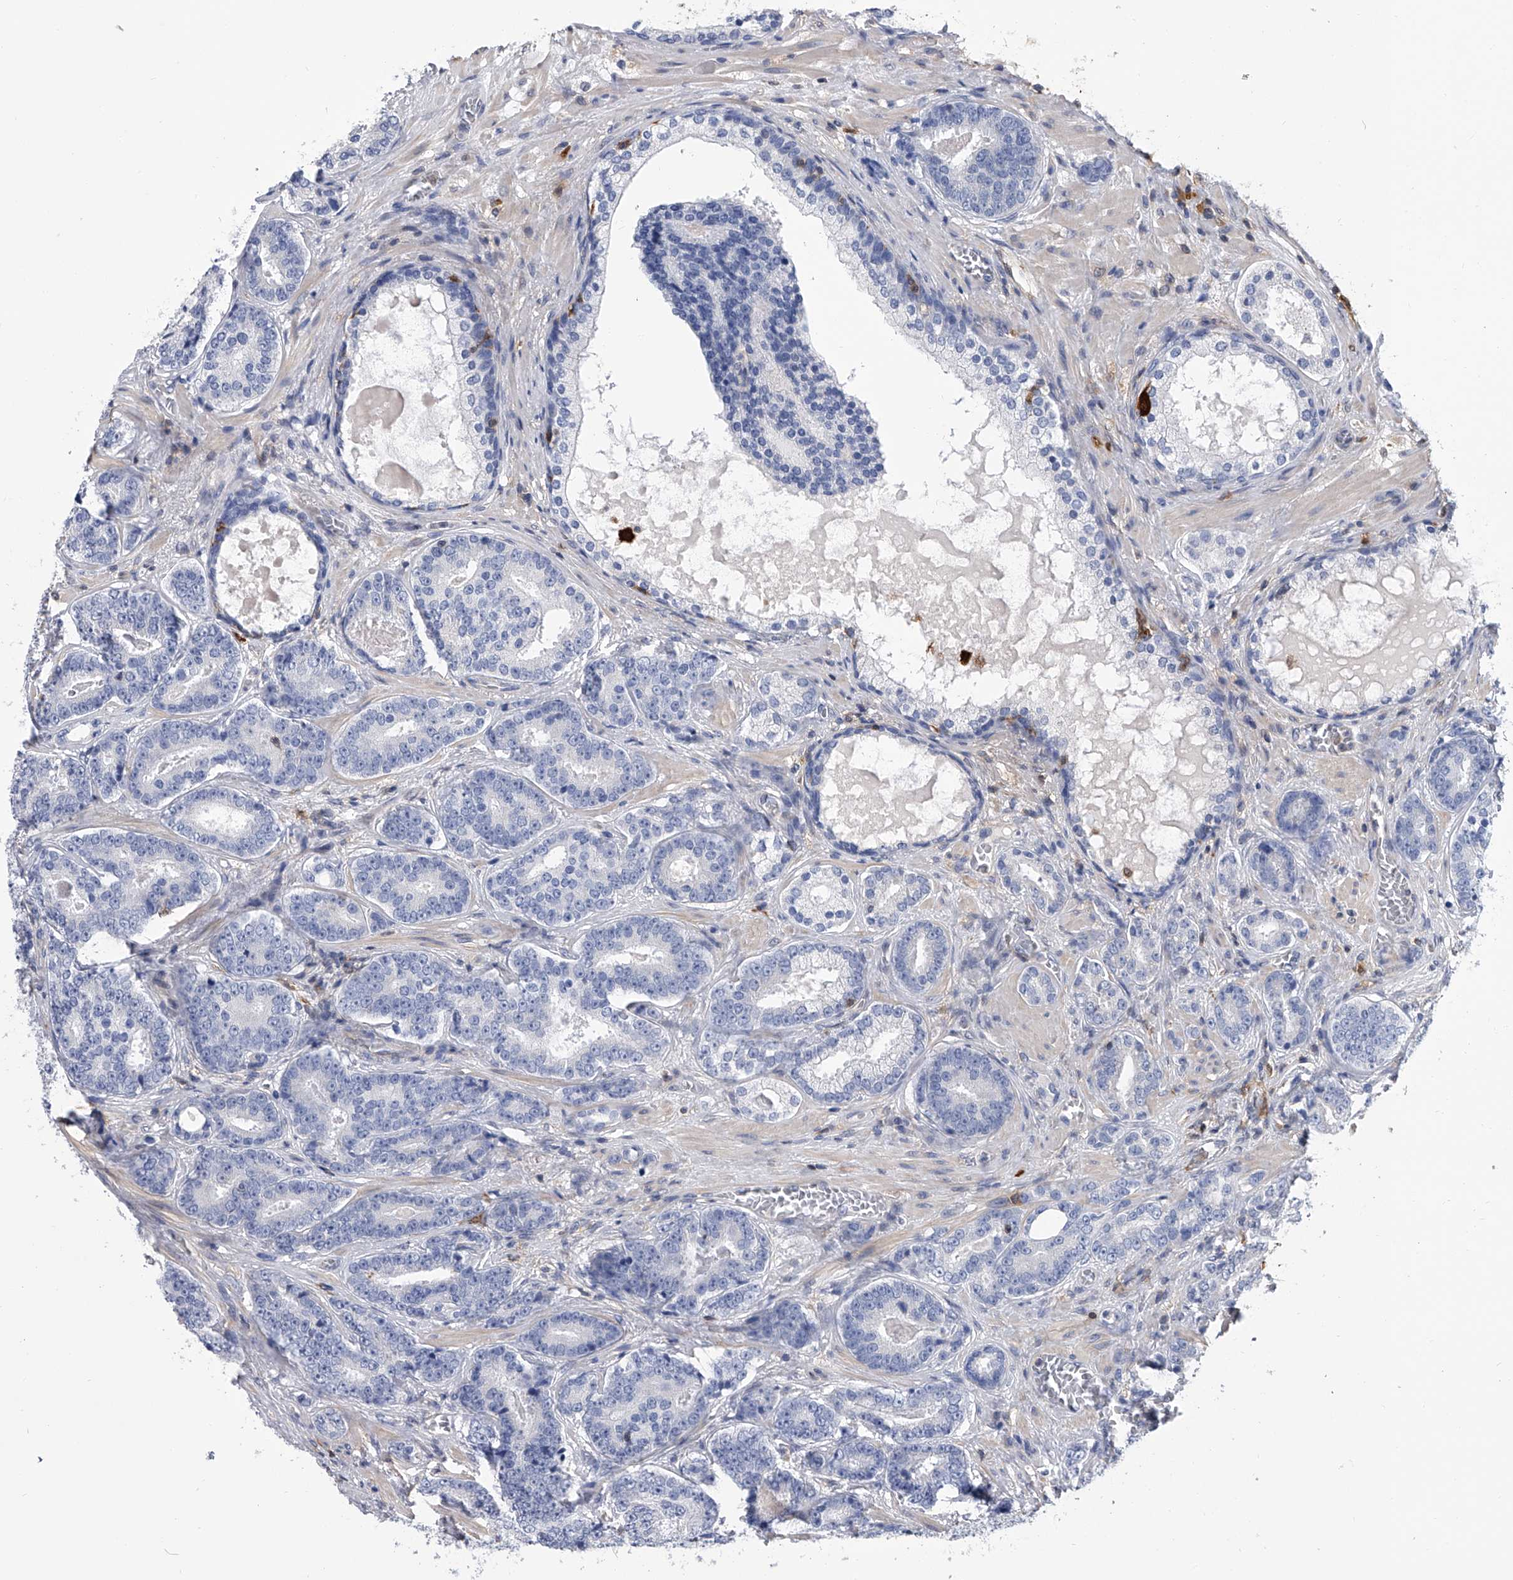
{"staining": {"intensity": "negative", "quantity": "none", "location": "none"}, "tissue": "prostate cancer", "cell_type": "Tumor cells", "image_type": "cancer", "snomed": [{"axis": "morphology", "description": "Adenocarcinoma, High grade"}, {"axis": "topography", "description": "Prostate"}], "caption": "Immunohistochemistry (IHC) of human prostate cancer shows no staining in tumor cells. (Immunohistochemistry (IHC), brightfield microscopy, high magnification).", "gene": "SERPINB9", "patient": {"sex": "male", "age": 60}}